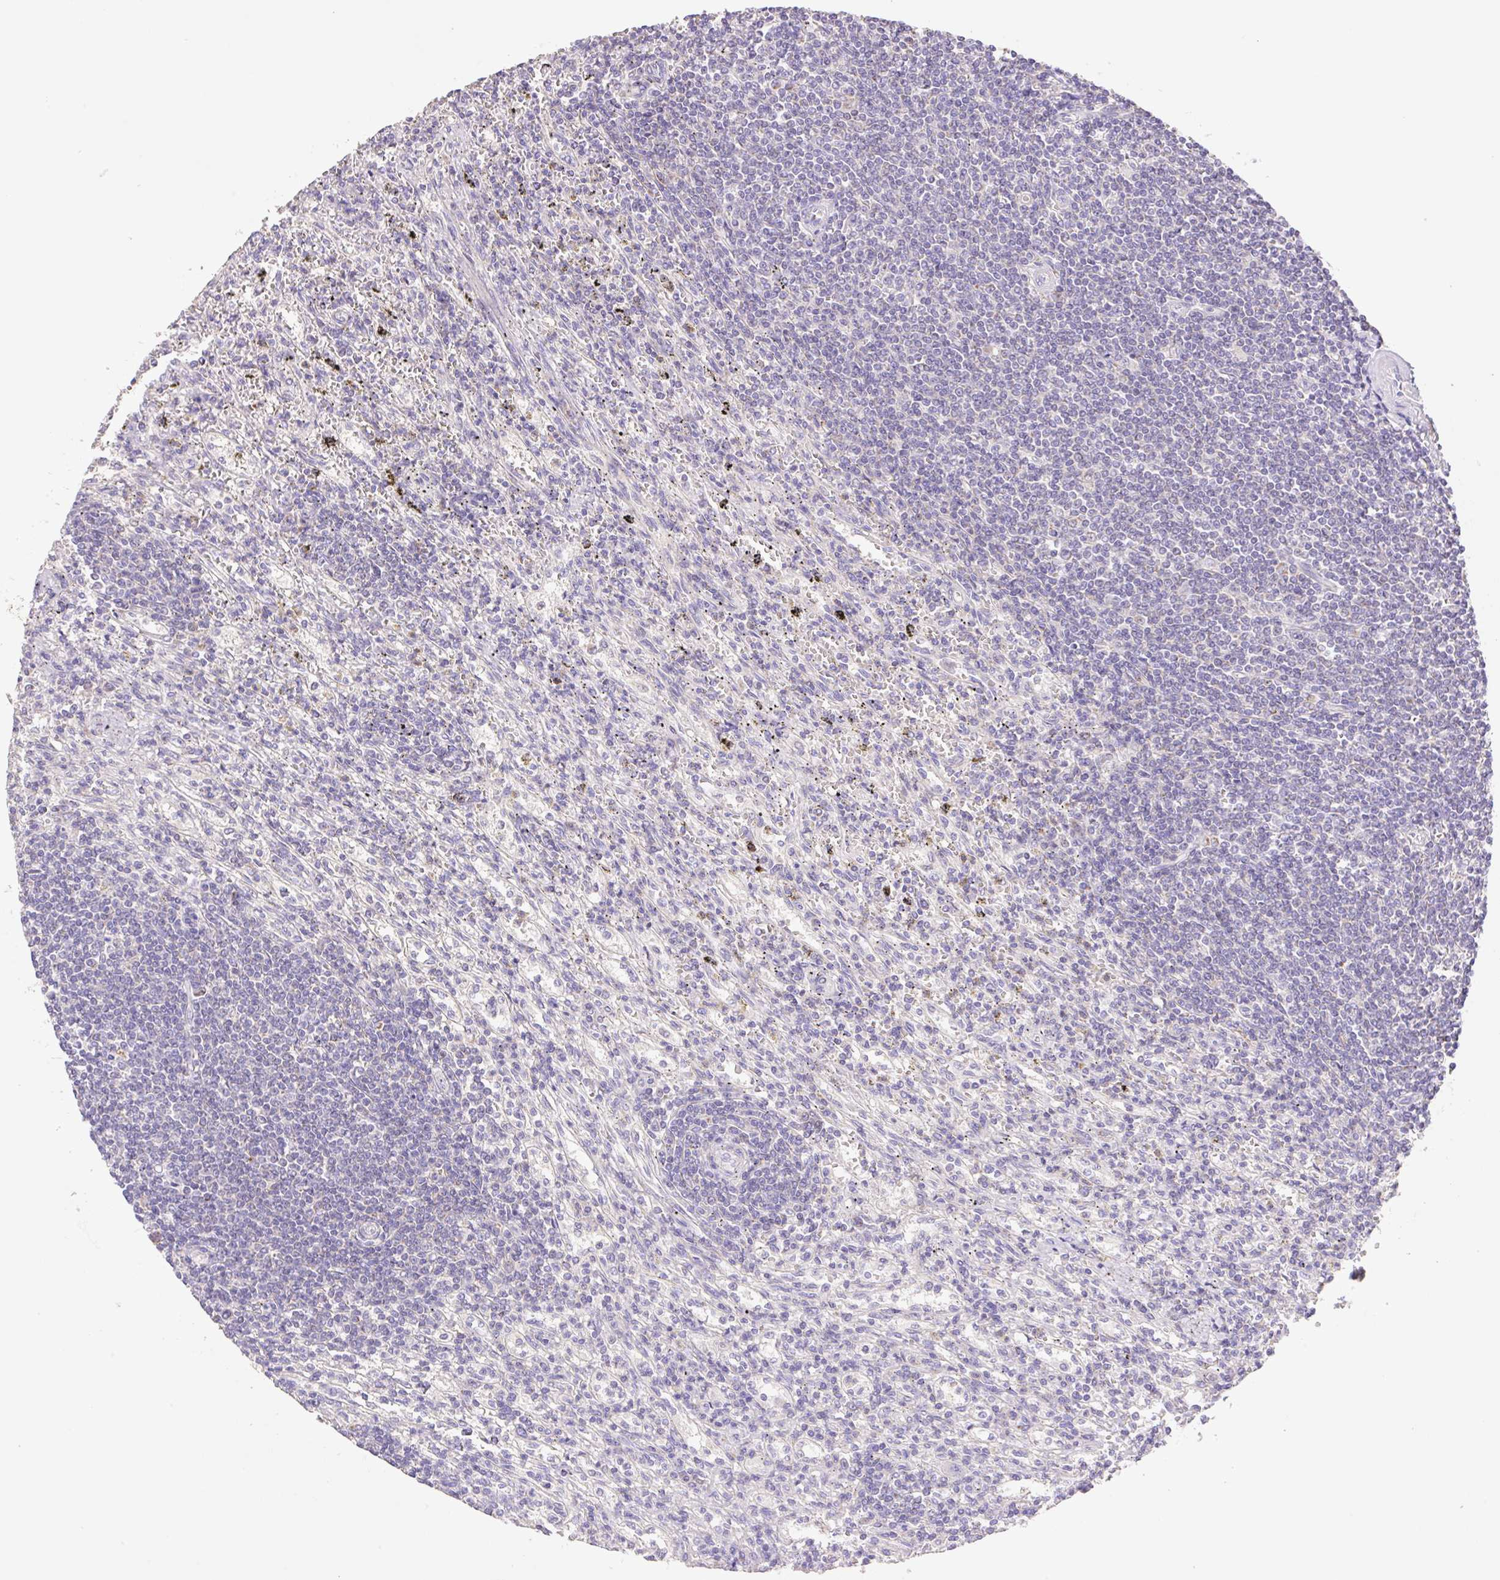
{"staining": {"intensity": "negative", "quantity": "none", "location": "none"}, "tissue": "lymphoma", "cell_type": "Tumor cells", "image_type": "cancer", "snomed": [{"axis": "morphology", "description": "Malignant lymphoma, non-Hodgkin's type, Low grade"}, {"axis": "topography", "description": "Spleen"}], "caption": "This is a micrograph of IHC staining of lymphoma, which shows no positivity in tumor cells.", "gene": "COPZ2", "patient": {"sex": "male", "age": 76}}